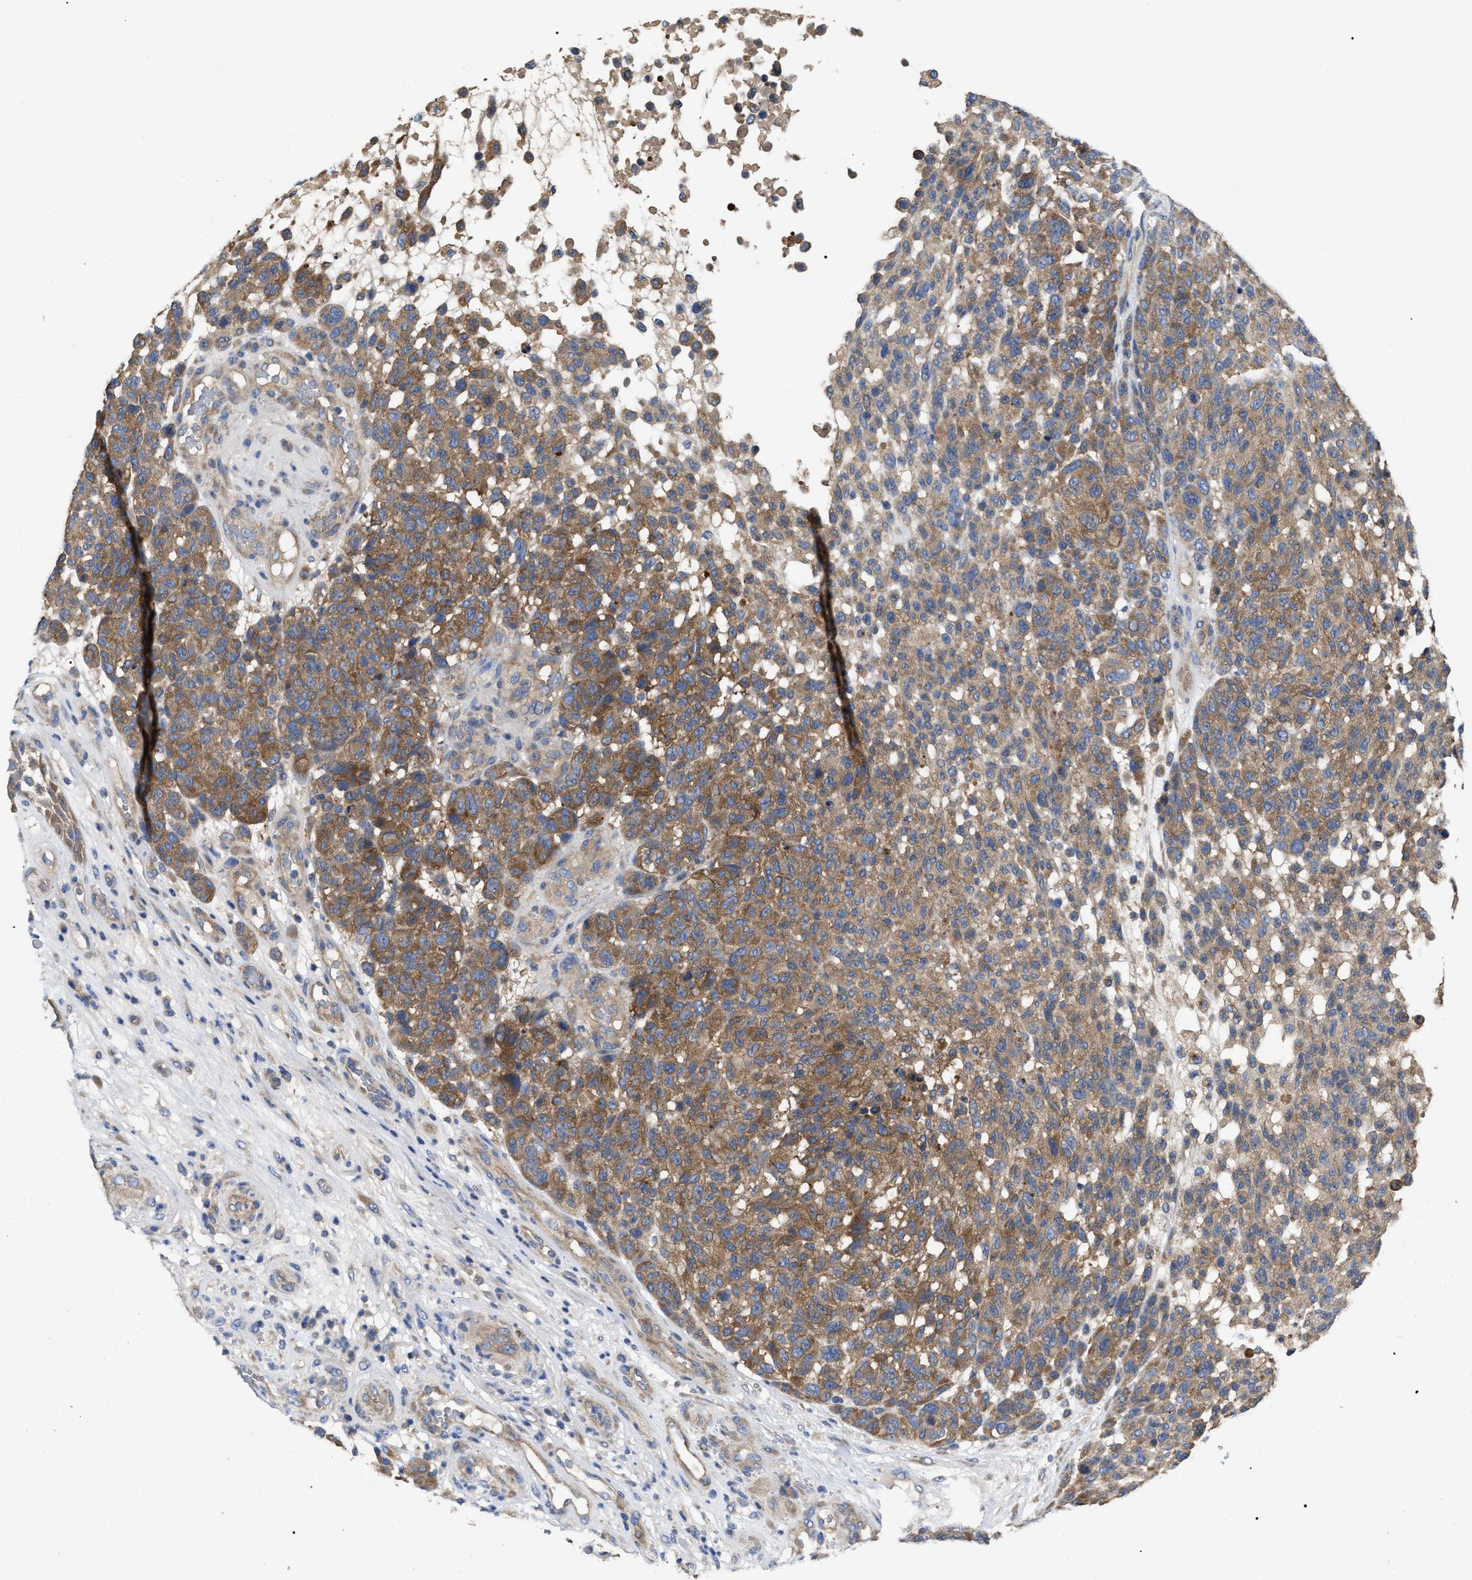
{"staining": {"intensity": "moderate", "quantity": ">75%", "location": "cytoplasmic/membranous"}, "tissue": "melanoma", "cell_type": "Tumor cells", "image_type": "cancer", "snomed": [{"axis": "morphology", "description": "Malignant melanoma, NOS"}, {"axis": "topography", "description": "Skin"}], "caption": "Malignant melanoma stained with immunohistochemistry (IHC) demonstrates moderate cytoplasmic/membranous positivity in about >75% of tumor cells.", "gene": "RAP1GDS1", "patient": {"sex": "male", "age": 59}}